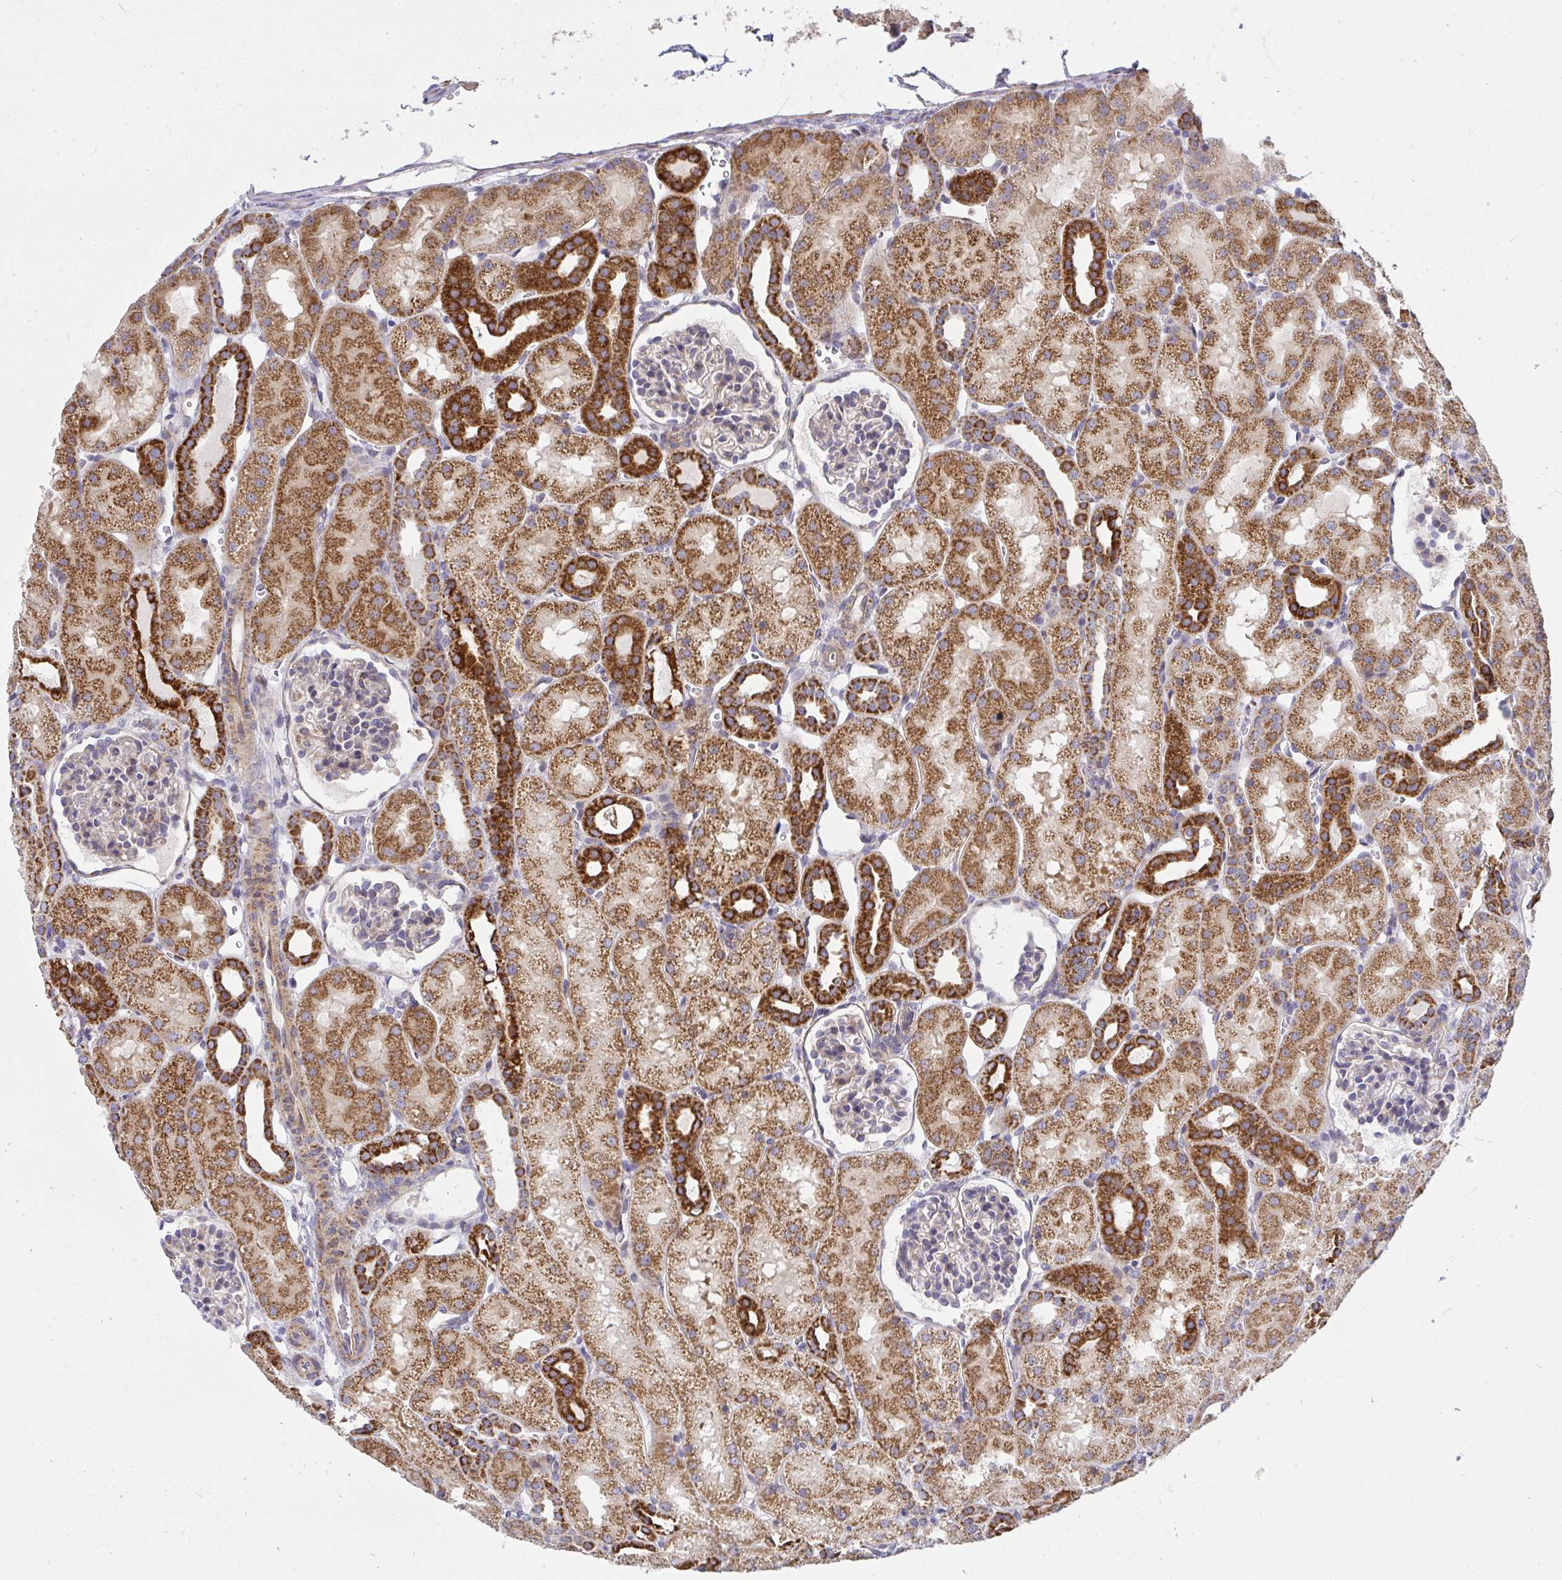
{"staining": {"intensity": "negative", "quantity": "none", "location": "none"}, "tissue": "kidney", "cell_type": "Cells in glomeruli", "image_type": "normal", "snomed": [{"axis": "morphology", "description": "Normal tissue, NOS"}, {"axis": "topography", "description": "Kidney"}], "caption": "Immunohistochemistry photomicrograph of benign kidney stained for a protein (brown), which displays no positivity in cells in glomeruli.", "gene": "SRRM4", "patient": {"sex": "male", "age": 2}}